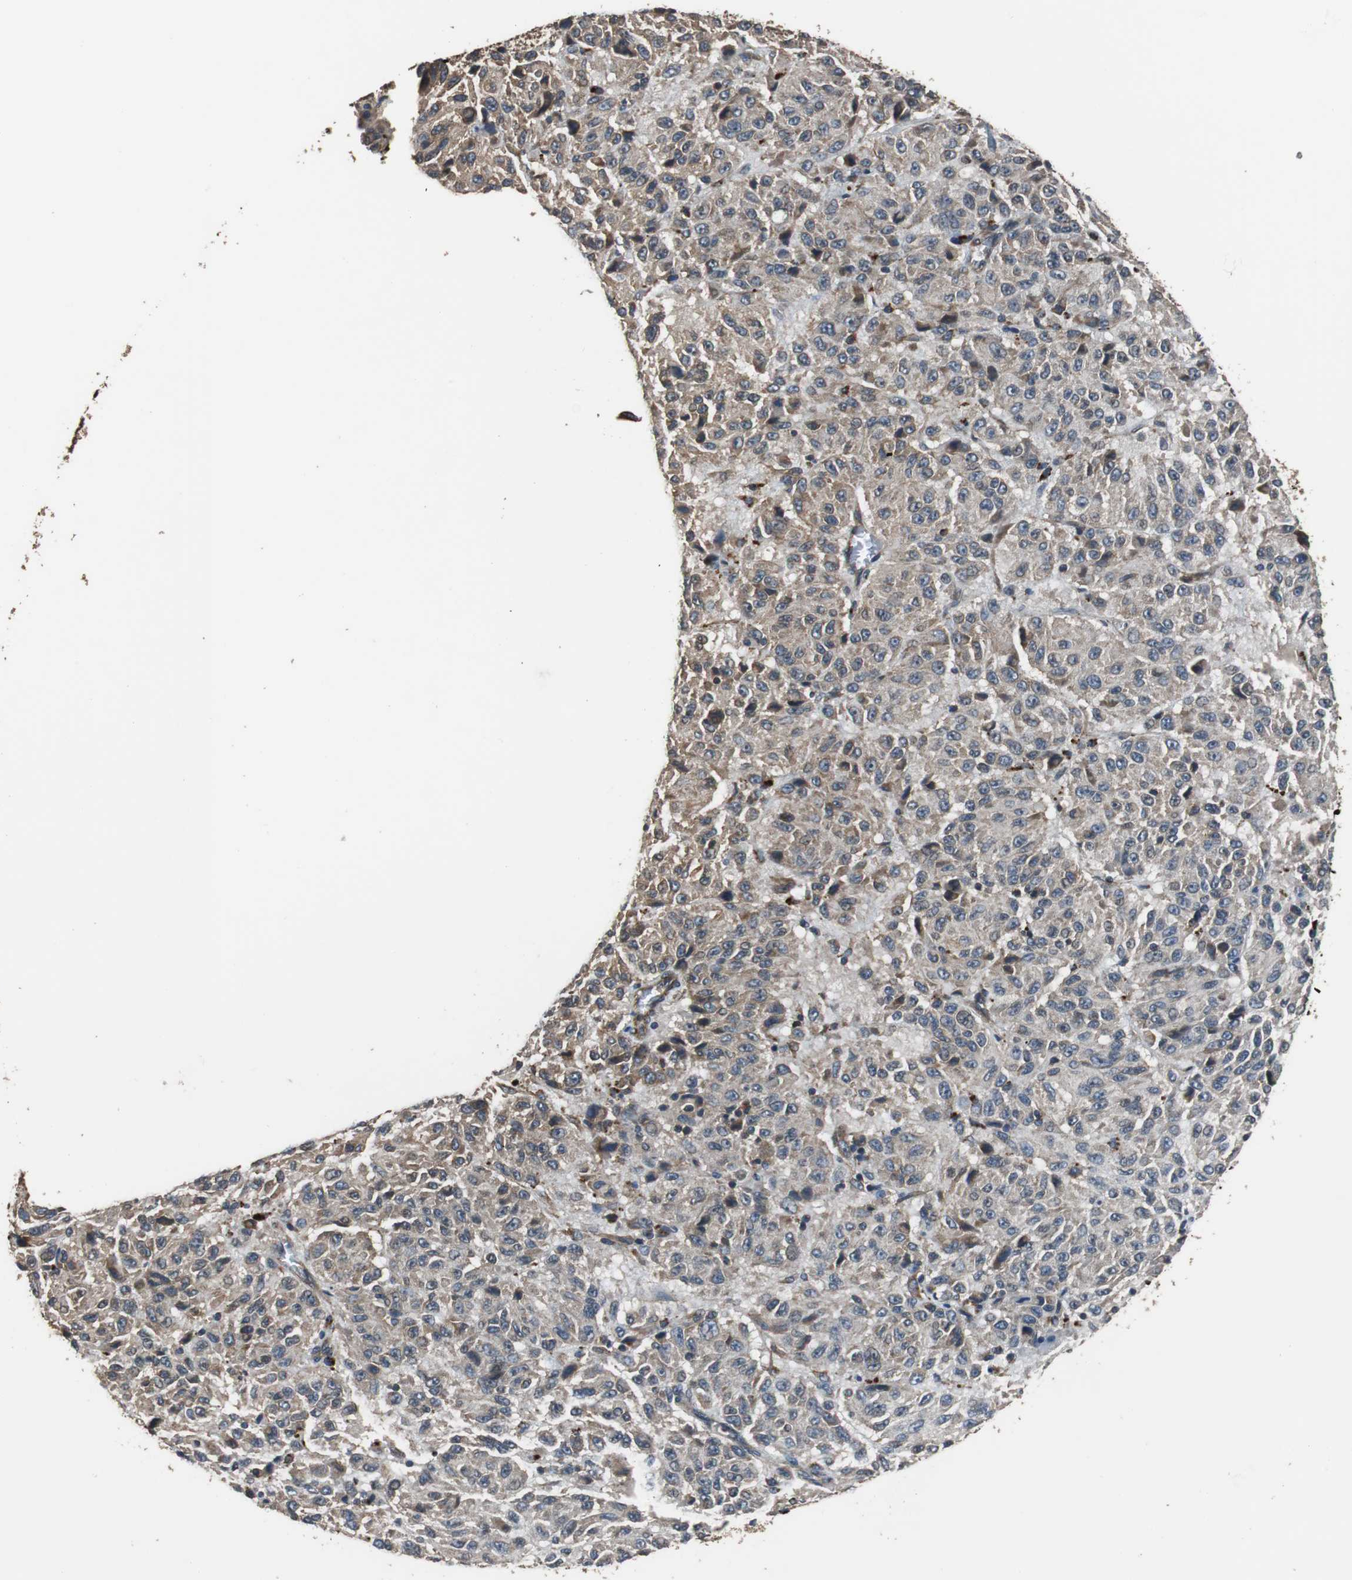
{"staining": {"intensity": "weak", "quantity": ">75%", "location": "cytoplasmic/membranous"}, "tissue": "melanoma", "cell_type": "Tumor cells", "image_type": "cancer", "snomed": [{"axis": "morphology", "description": "Malignant melanoma, Metastatic site"}, {"axis": "topography", "description": "Lung"}], "caption": "Weak cytoplasmic/membranous expression for a protein is present in approximately >75% of tumor cells of malignant melanoma (metastatic site) using immunohistochemistry.", "gene": "PITRM1", "patient": {"sex": "male", "age": 64}}